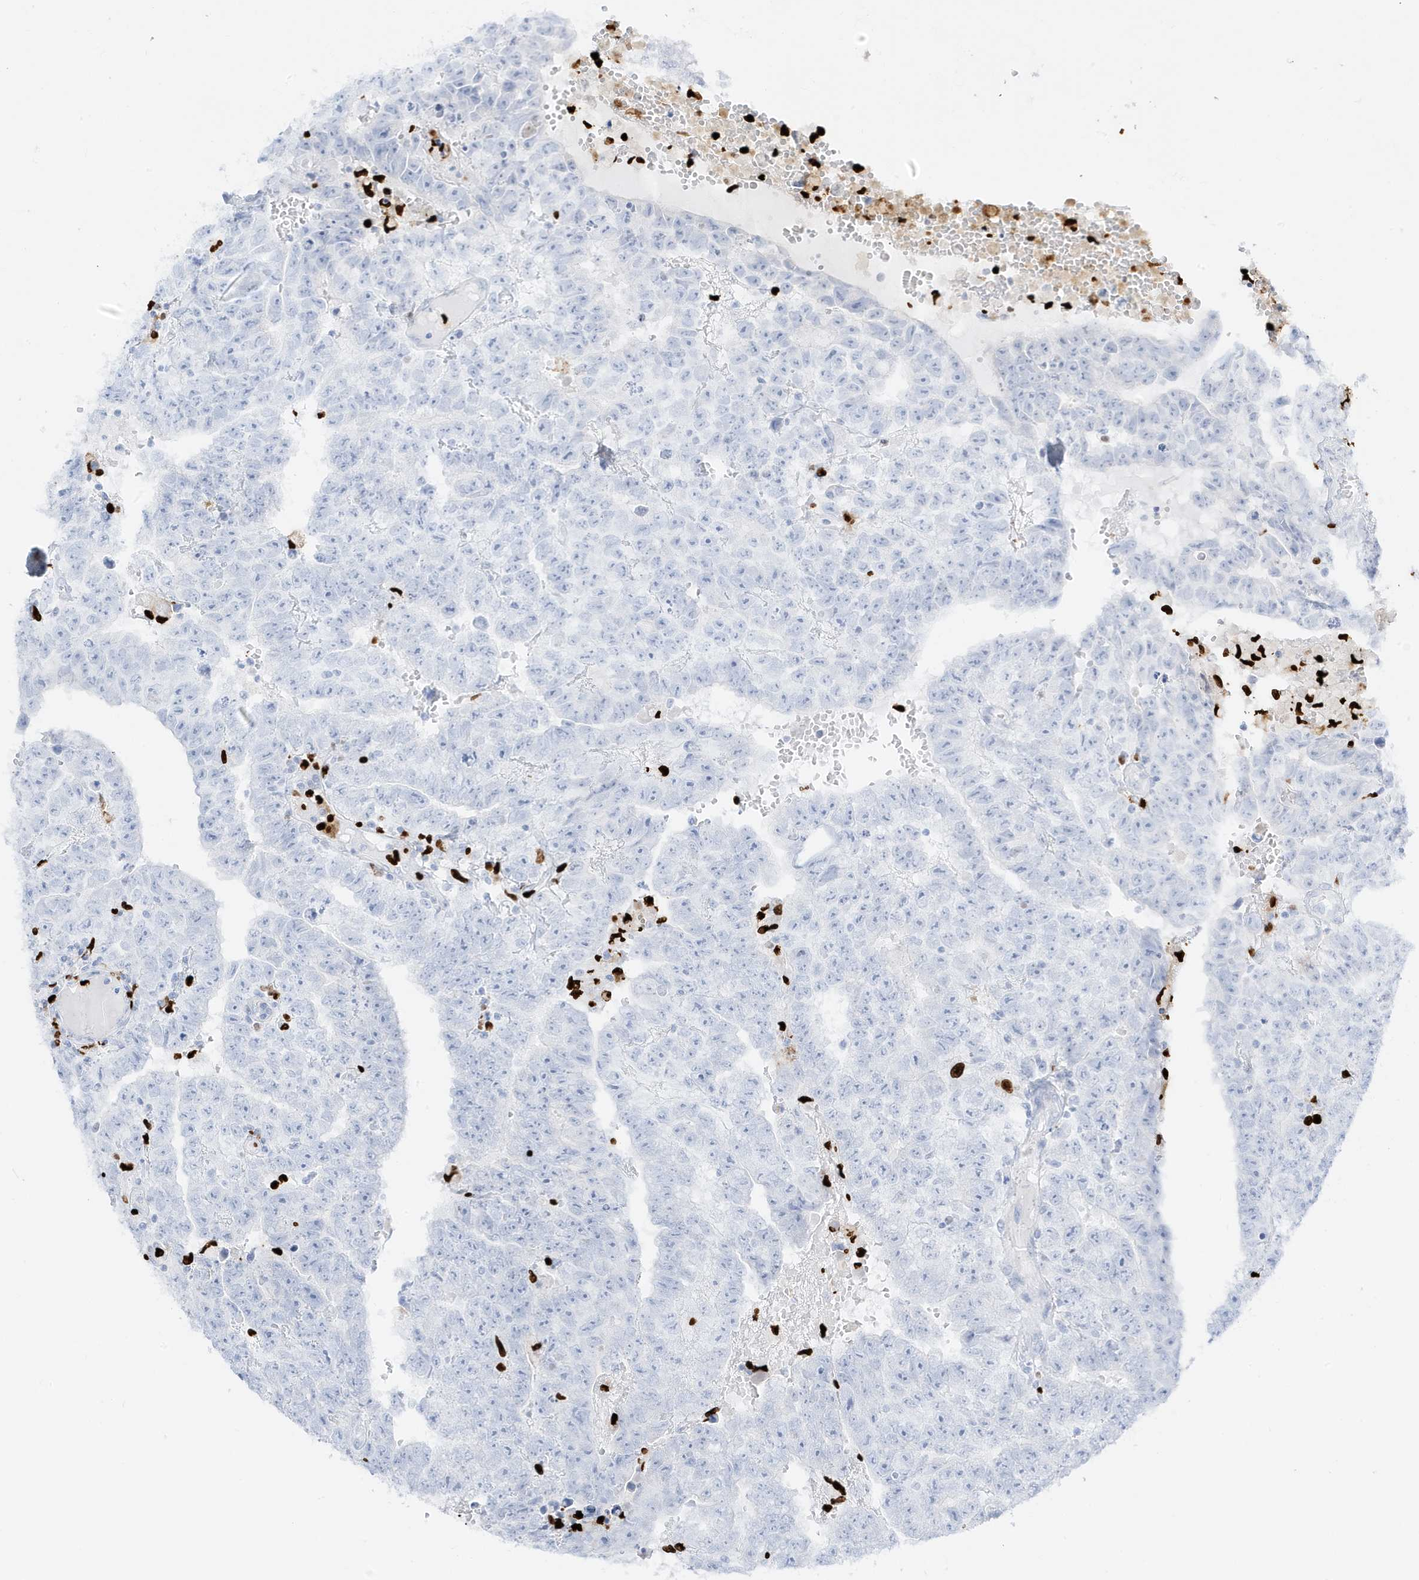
{"staining": {"intensity": "negative", "quantity": "none", "location": "none"}, "tissue": "testis cancer", "cell_type": "Tumor cells", "image_type": "cancer", "snomed": [{"axis": "morphology", "description": "Carcinoma, Embryonal, NOS"}, {"axis": "topography", "description": "Testis"}], "caption": "Testis embryonal carcinoma was stained to show a protein in brown. There is no significant staining in tumor cells.", "gene": "MNDA", "patient": {"sex": "male", "age": 25}}